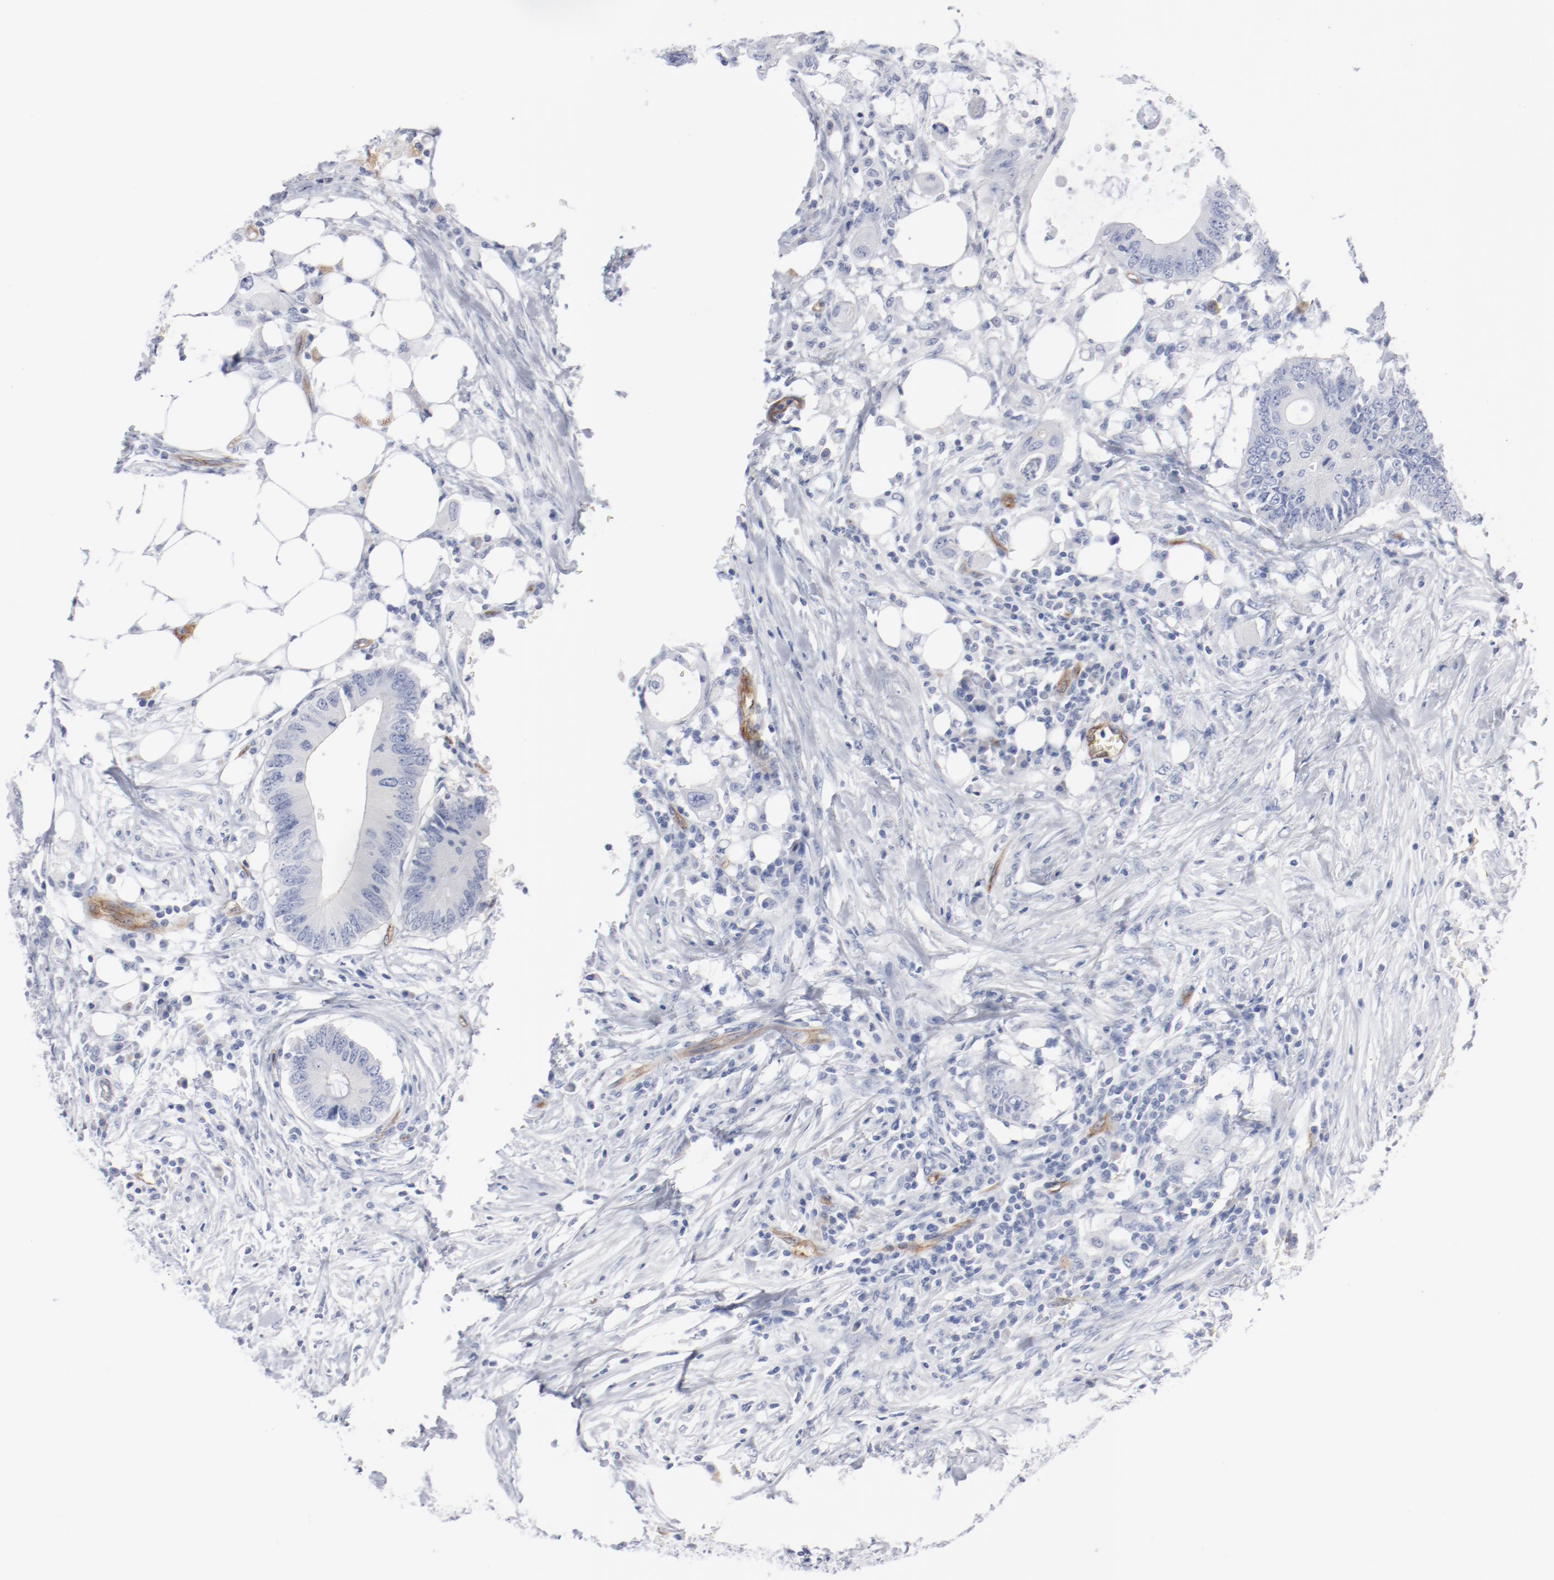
{"staining": {"intensity": "weak", "quantity": "<25%", "location": "cytoplasmic/membranous"}, "tissue": "colorectal cancer", "cell_type": "Tumor cells", "image_type": "cancer", "snomed": [{"axis": "morphology", "description": "Adenocarcinoma, NOS"}, {"axis": "topography", "description": "Colon"}], "caption": "Human adenocarcinoma (colorectal) stained for a protein using immunohistochemistry demonstrates no positivity in tumor cells.", "gene": "SHANK3", "patient": {"sex": "male", "age": 71}}